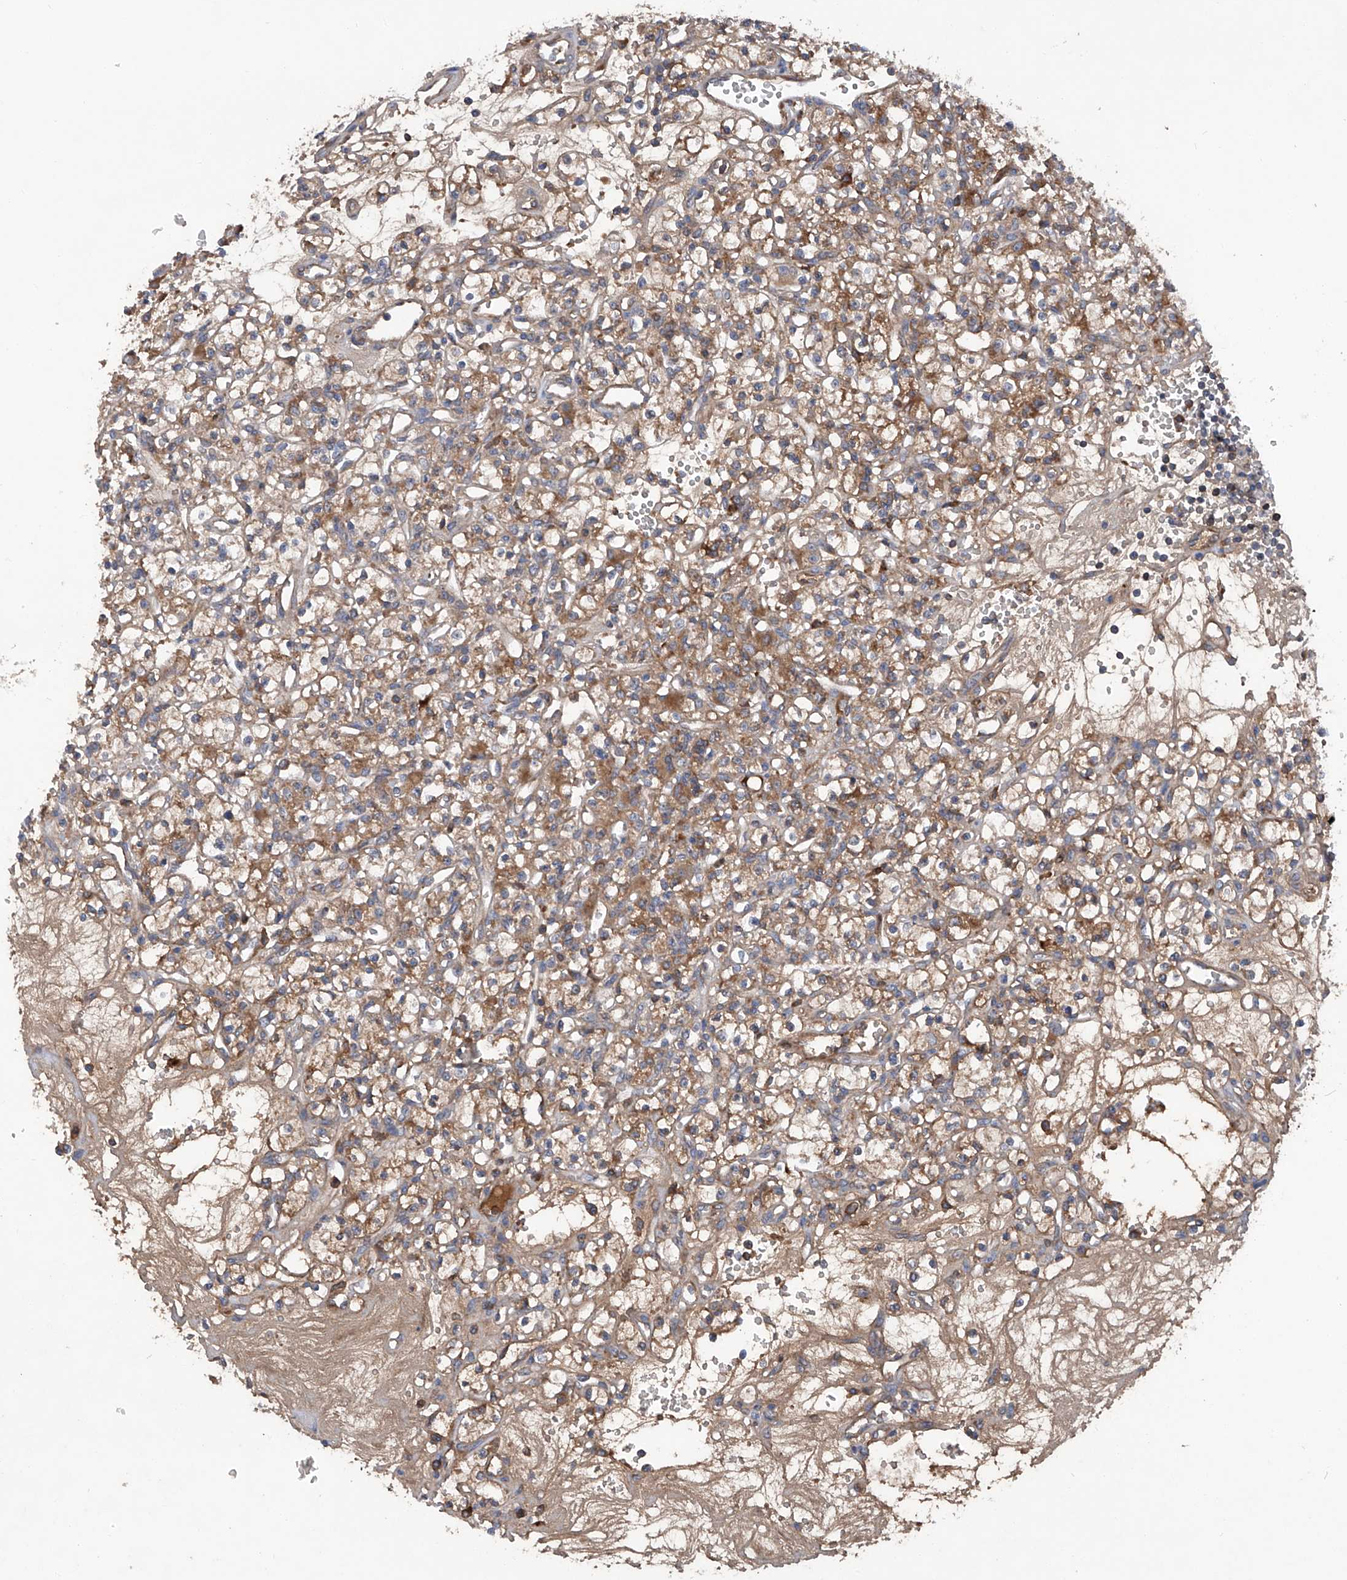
{"staining": {"intensity": "moderate", "quantity": ">75%", "location": "cytoplasmic/membranous"}, "tissue": "renal cancer", "cell_type": "Tumor cells", "image_type": "cancer", "snomed": [{"axis": "morphology", "description": "Adenocarcinoma, NOS"}, {"axis": "topography", "description": "Kidney"}], "caption": "Protein expression analysis of renal cancer (adenocarcinoma) exhibits moderate cytoplasmic/membranous positivity in approximately >75% of tumor cells.", "gene": "ASCC3", "patient": {"sex": "female", "age": 59}}